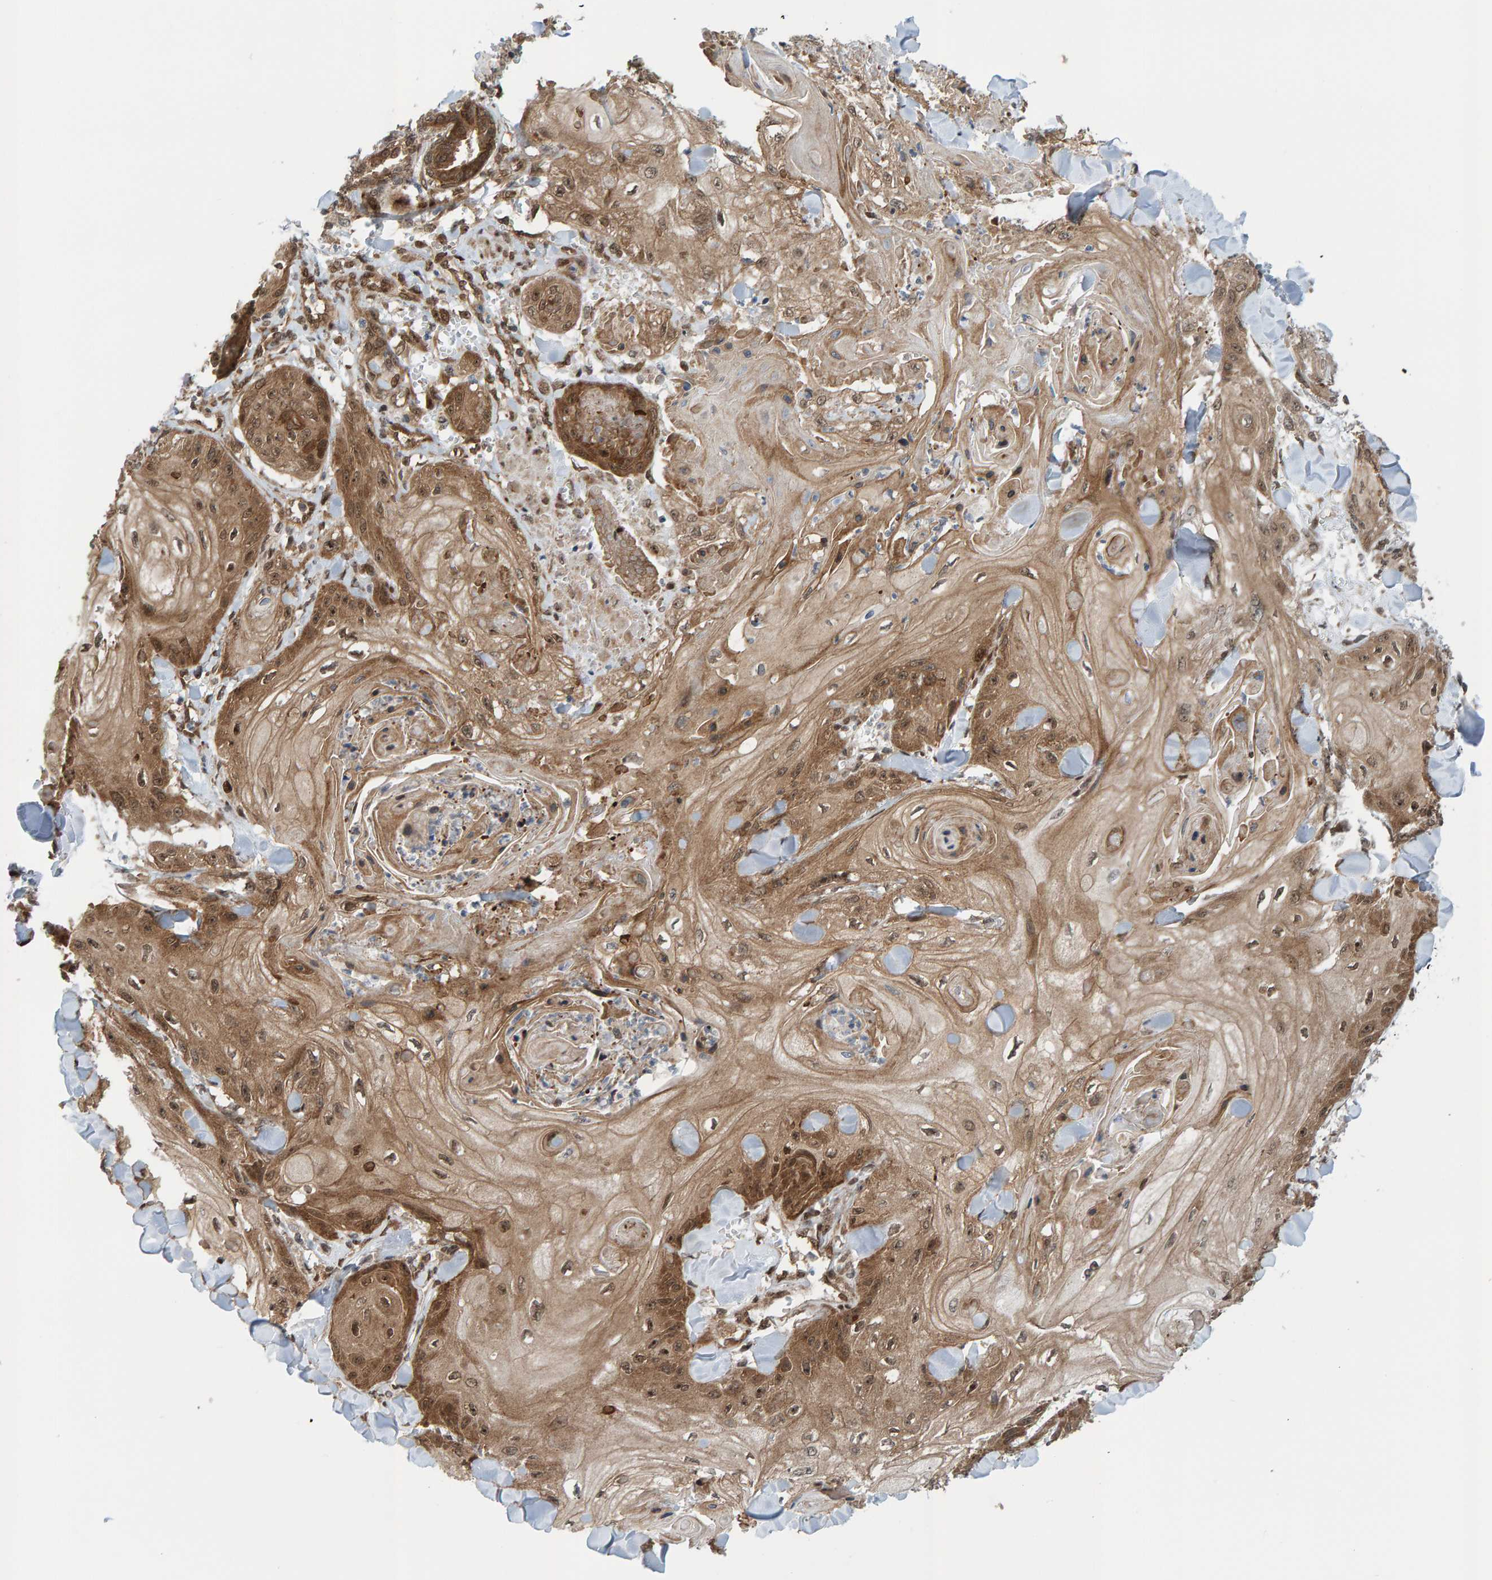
{"staining": {"intensity": "moderate", "quantity": ">75%", "location": "cytoplasmic/membranous,nuclear"}, "tissue": "skin cancer", "cell_type": "Tumor cells", "image_type": "cancer", "snomed": [{"axis": "morphology", "description": "Squamous cell carcinoma, NOS"}, {"axis": "topography", "description": "Skin"}], "caption": "Protein staining demonstrates moderate cytoplasmic/membranous and nuclear positivity in about >75% of tumor cells in skin squamous cell carcinoma. (Brightfield microscopy of DAB IHC at high magnification).", "gene": "ZNF366", "patient": {"sex": "male", "age": 74}}